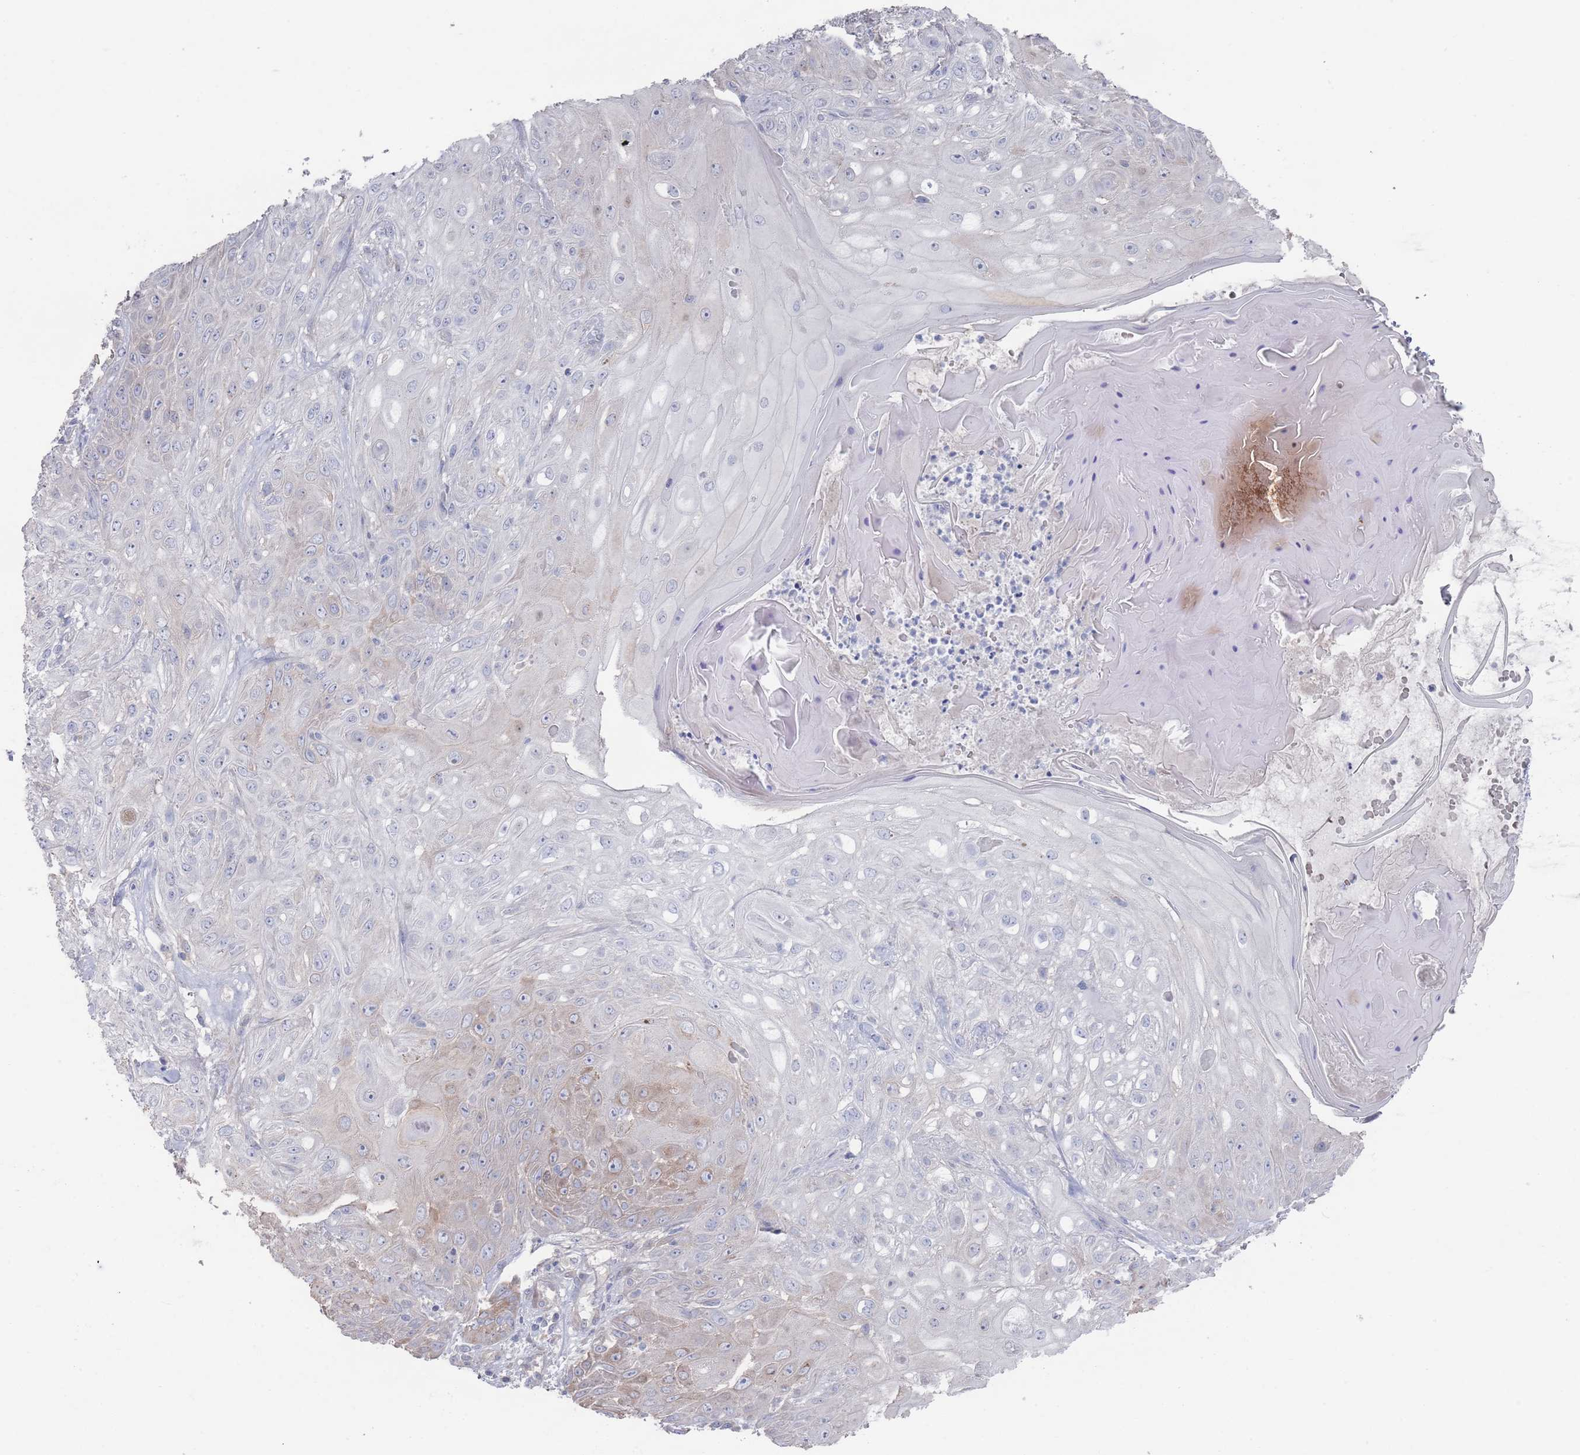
{"staining": {"intensity": "negative", "quantity": "none", "location": "none"}, "tissue": "skin cancer", "cell_type": "Tumor cells", "image_type": "cancer", "snomed": [{"axis": "morphology", "description": "Normal tissue, NOS"}, {"axis": "morphology", "description": "Squamous cell carcinoma, NOS"}, {"axis": "topography", "description": "Skin"}, {"axis": "topography", "description": "Cartilage tissue"}], "caption": "There is no significant staining in tumor cells of squamous cell carcinoma (skin).", "gene": "TMCO3", "patient": {"sex": "female", "age": 79}}